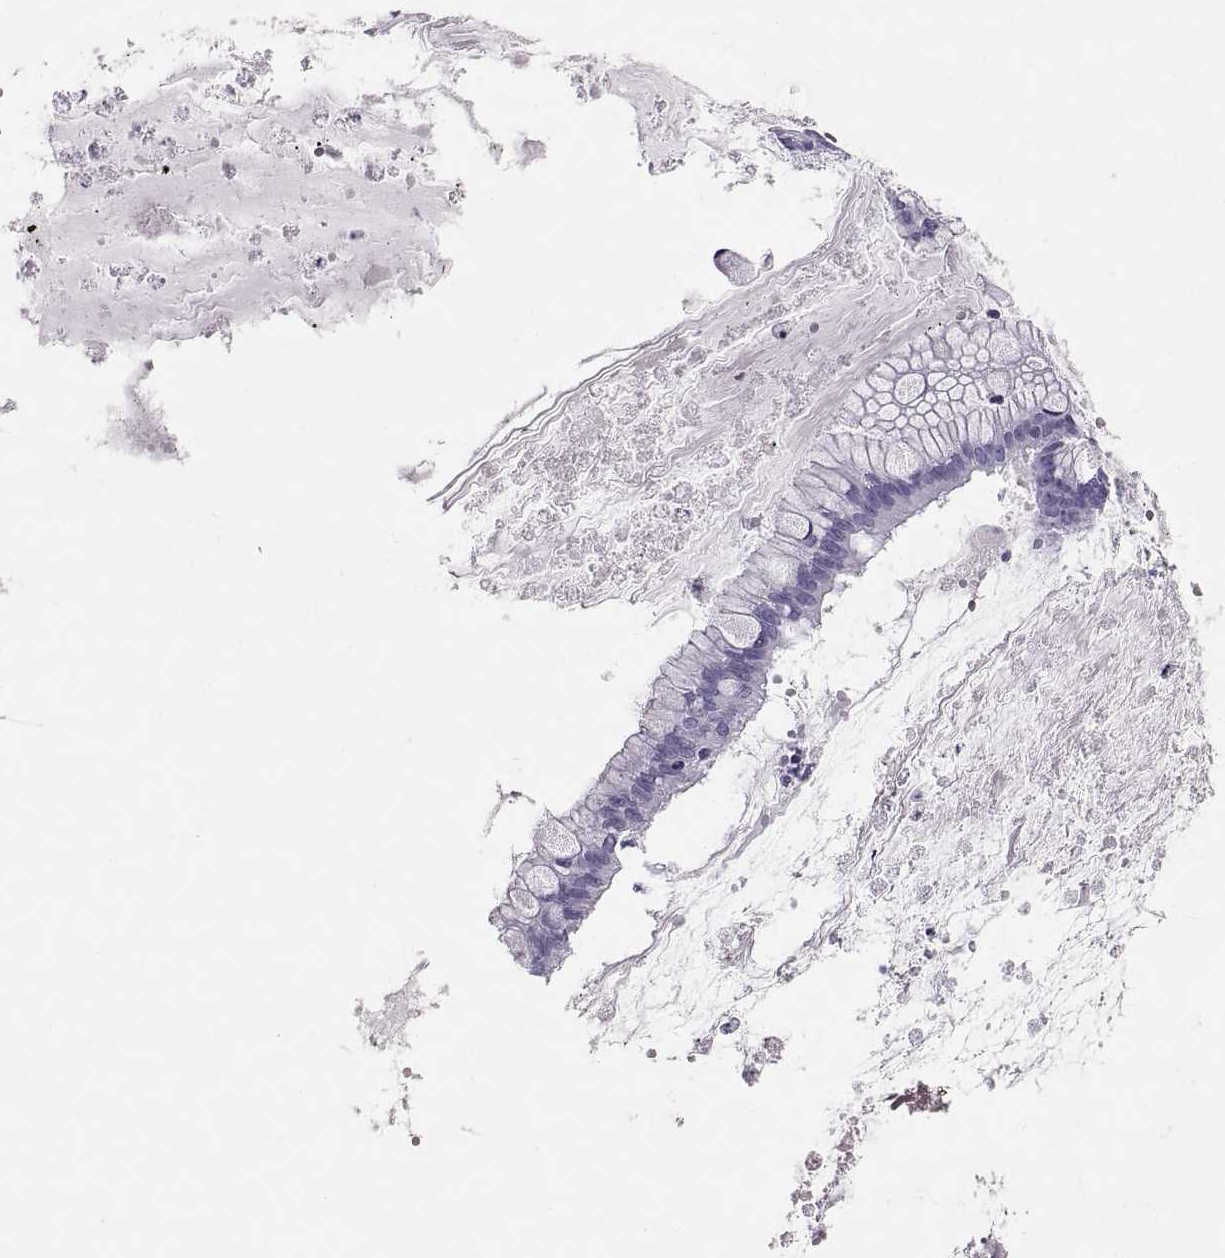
{"staining": {"intensity": "negative", "quantity": "none", "location": "none"}, "tissue": "ovarian cancer", "cell_type": "Tumor cells", "image_type": "cancer", "snomed": [{"axis": "morphology", "description": "Cystadenocarcinoma, mucinous, NOS"}, {"axis": "topography", "description": "Ovary"}], "caption": "Ovarian cancer was stained to show a protein in brown. There is no significant expression in tumor cells.", "gene": "SLC22A6", "patient": {"sex": "female", "age": 67}}